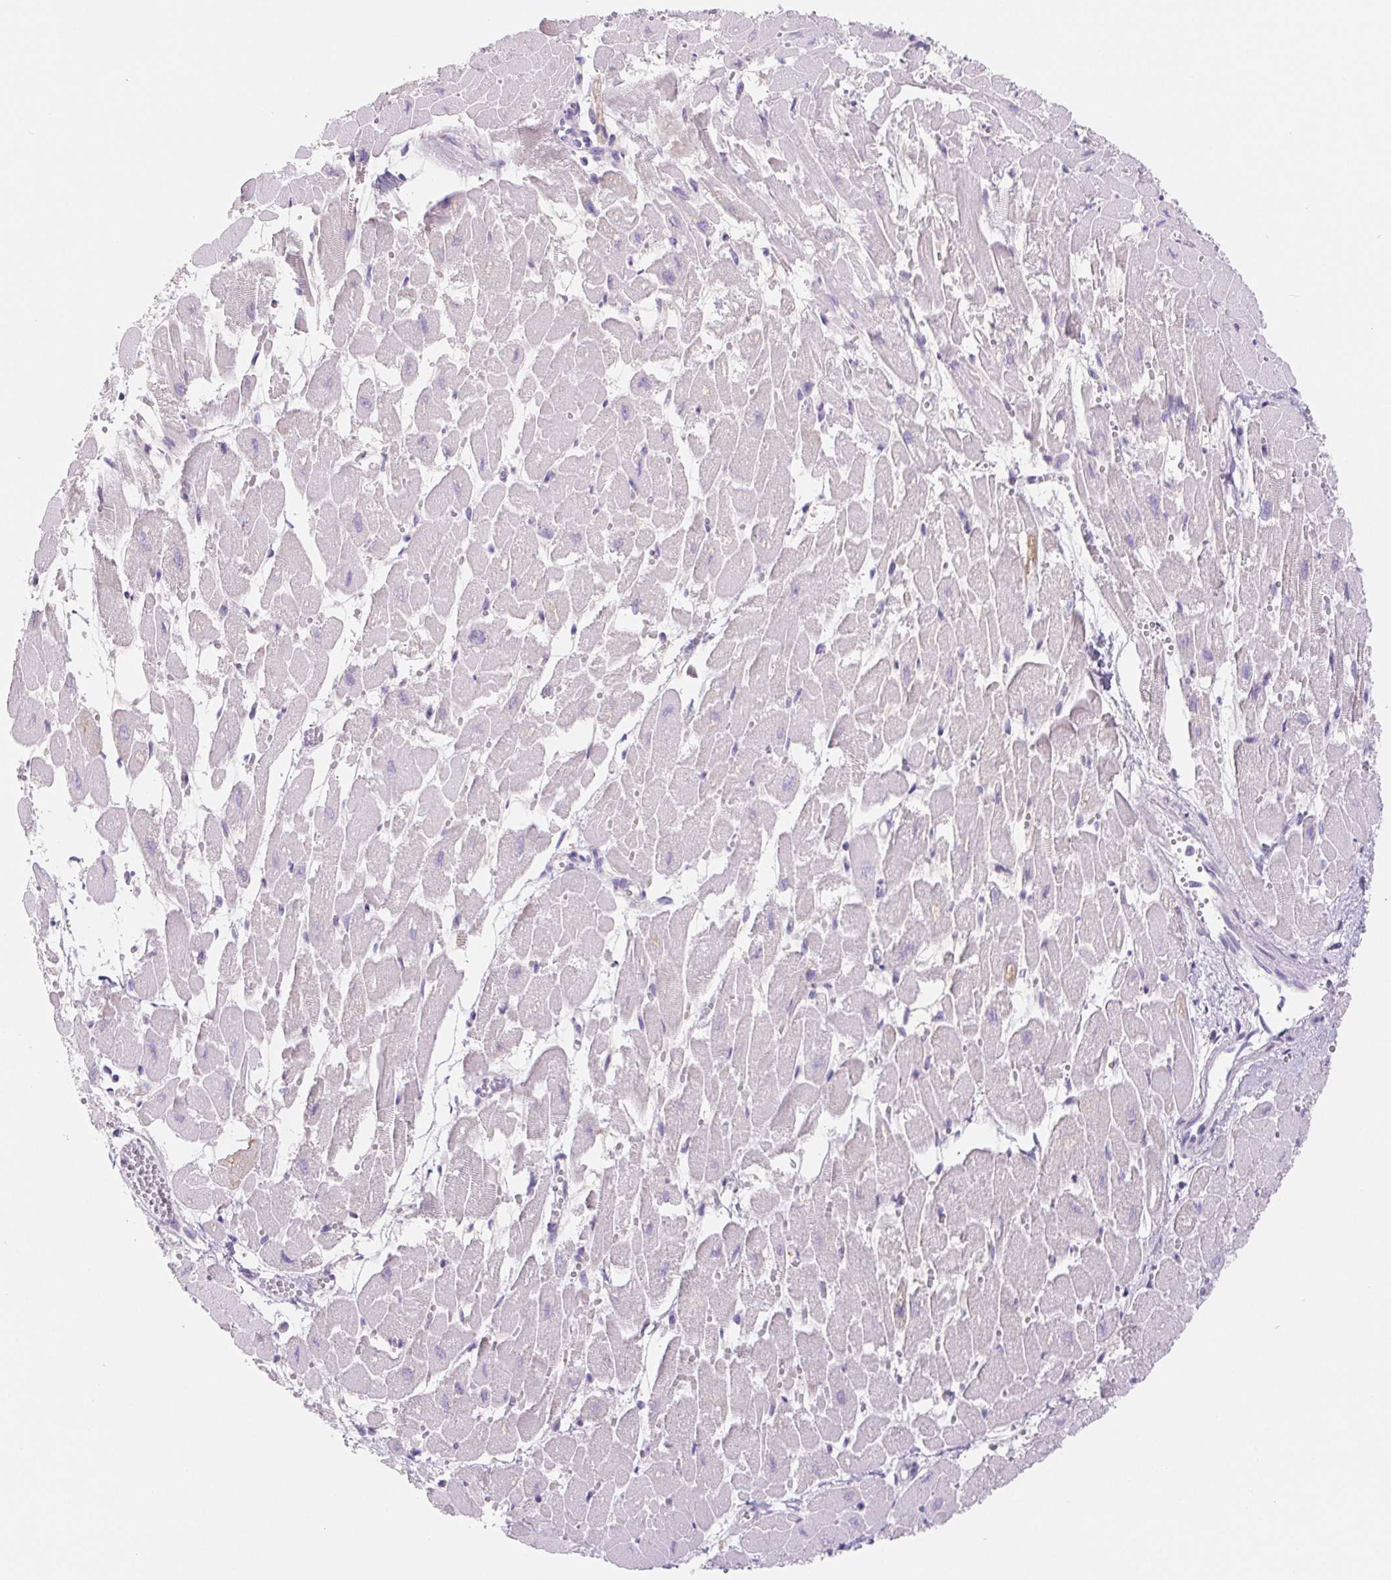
{"staining": {"intensity": "negative", "quantity": "none", "location": "none"}, "tissue": "heart muscle", "cell_type": "Cardiomyocytes", "image_type": "normal", "snomed": [{"axis": "morphology", "description": "Normal tissue, NOS"}, {"axis": "topography", "description": "Heart"}], "caption": "IHC histopathology image of benign heart muscle: heart muscle stained with DAB exhibits no significant protein positivity in cardiomyocytes. The staining was performed using DAB to visualize the protein expression in brown, while the nuclei were stained in blue with hematoxylin (Magnification: 20x).", "gene": "PNLIP", "patient": {"sex": "female", "age": 52}}